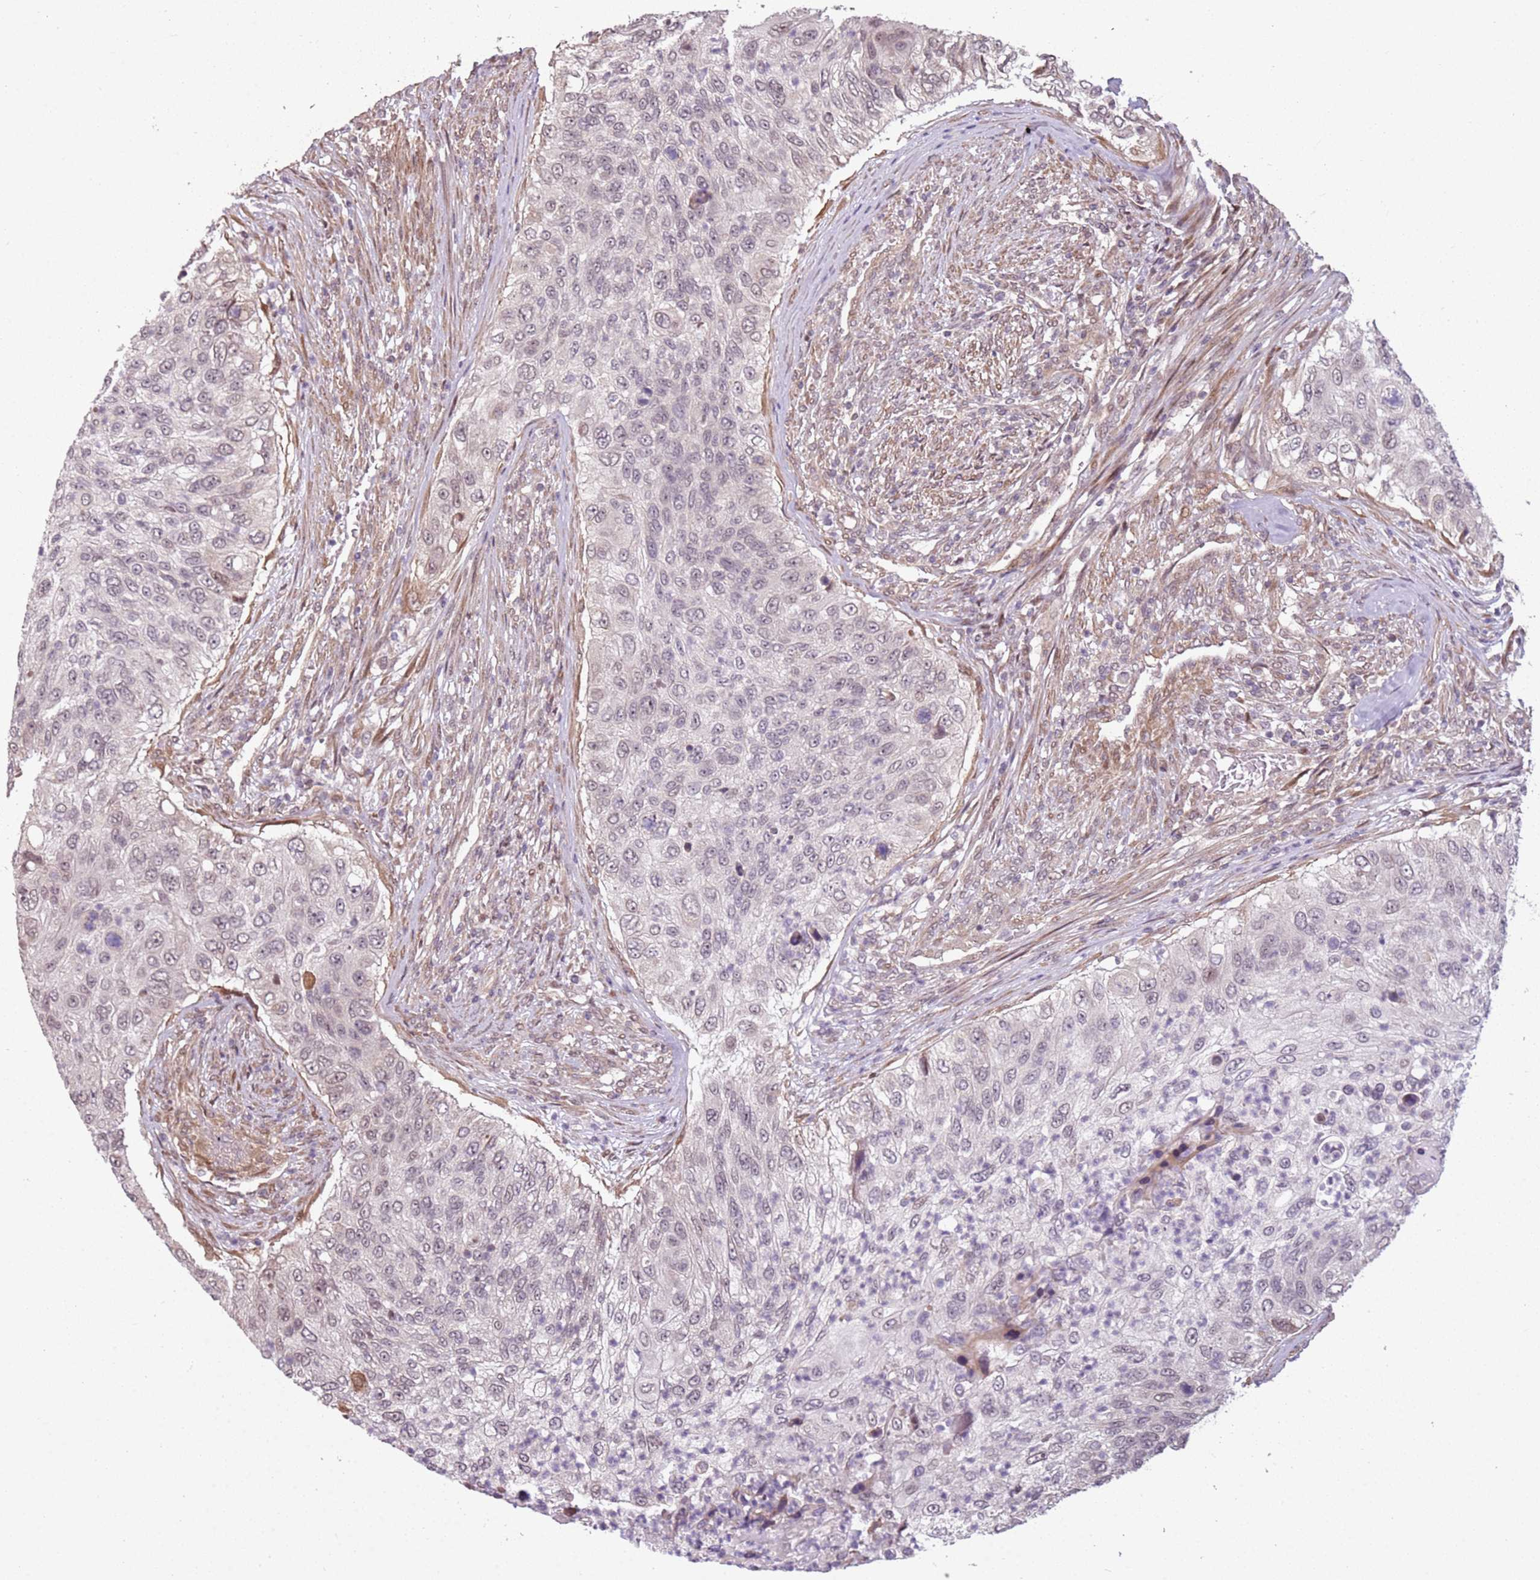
{"staining": {"intensity": "weak", "quantity": "<25%", "location": "nuclear"}, "tissue": "urothelial cancer", "cell_type": "Tumor cells", "image_type": "cancer", "snomed": [{"axis": "morphology", "description": "Urothelial carcinoma, High grade"}, {"axis": "topography", "description": "Urinary bladder"}], "caption": "Immunohistochemistry of urothelial carcinoma (high-grade) shows no staining in tumor cells. (DAB (3,3'-diaminobenzidine) IHC with hematoxylin counter stain).", "gene": "CHURC1", "patient": {"sex": "female", "age": 60}}